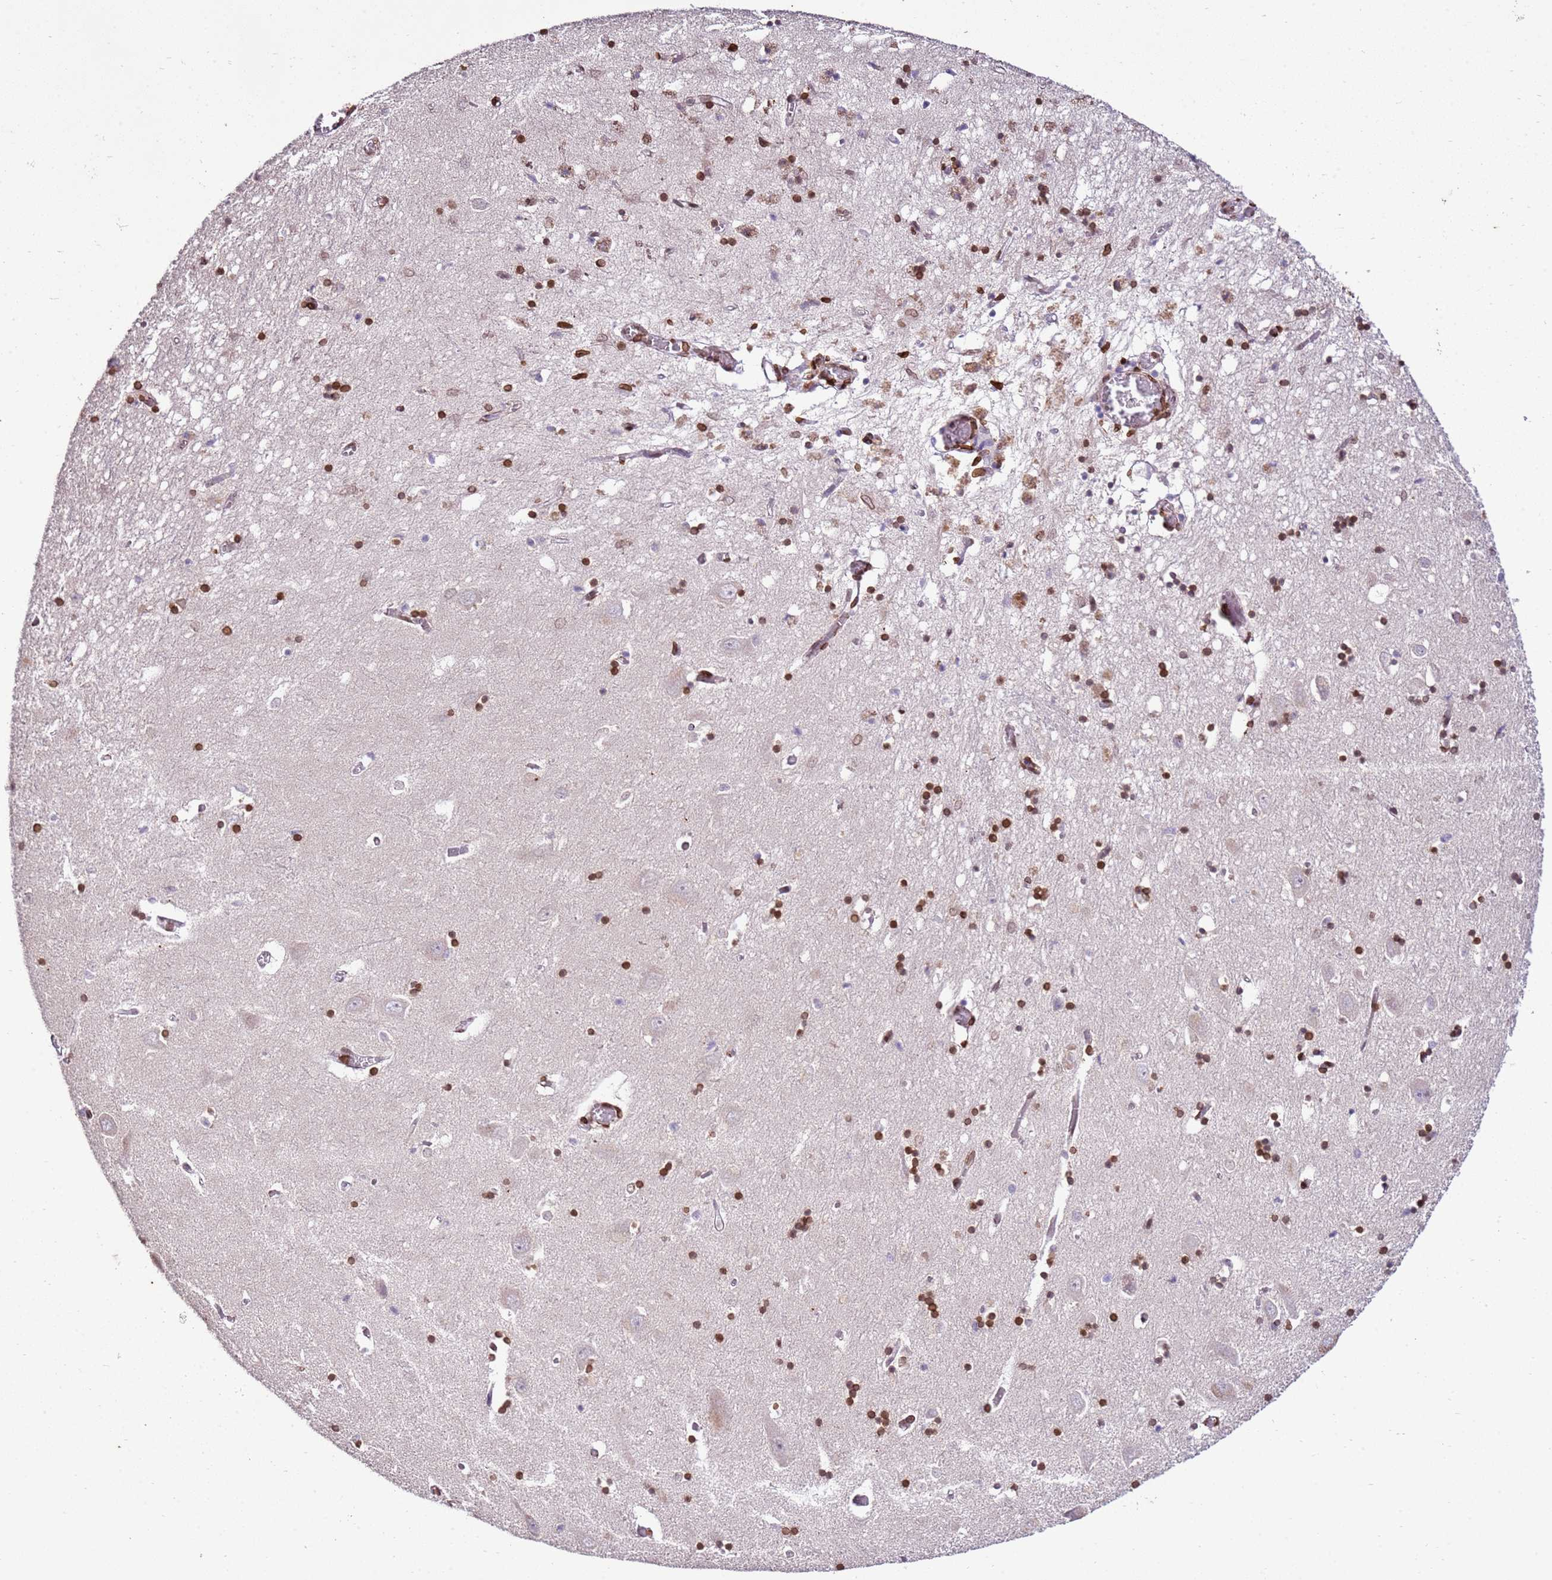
{"staining": {"intensity": "strong", "quantity": "25%-75%", "location": "cytoplasmic/membranous,nuclear"}, "tissue": "hippocampus", "cell_type": "Glial cells", "image_type": "normal", "snomed": [{"axis": "morphology", "description": "Normal tissue, NOS"}, {"axis": "topography", "description": "Hippocampus"}], "caption": "The photomicrograph reveals immunohistochemical staining of normal hippocampus. There is strong cytoplasmic/membranous,nuclear staining is identified in approximately 25%-75% of glial cells. The protein is stained brown, and the nuclei are stained in blue (DAB (3,3'-diaminobenzidine) IHC with brightfield microscopy, high magnification).", "gene": "TMEM47", "patient": {"sex": "male", "age": 70}}